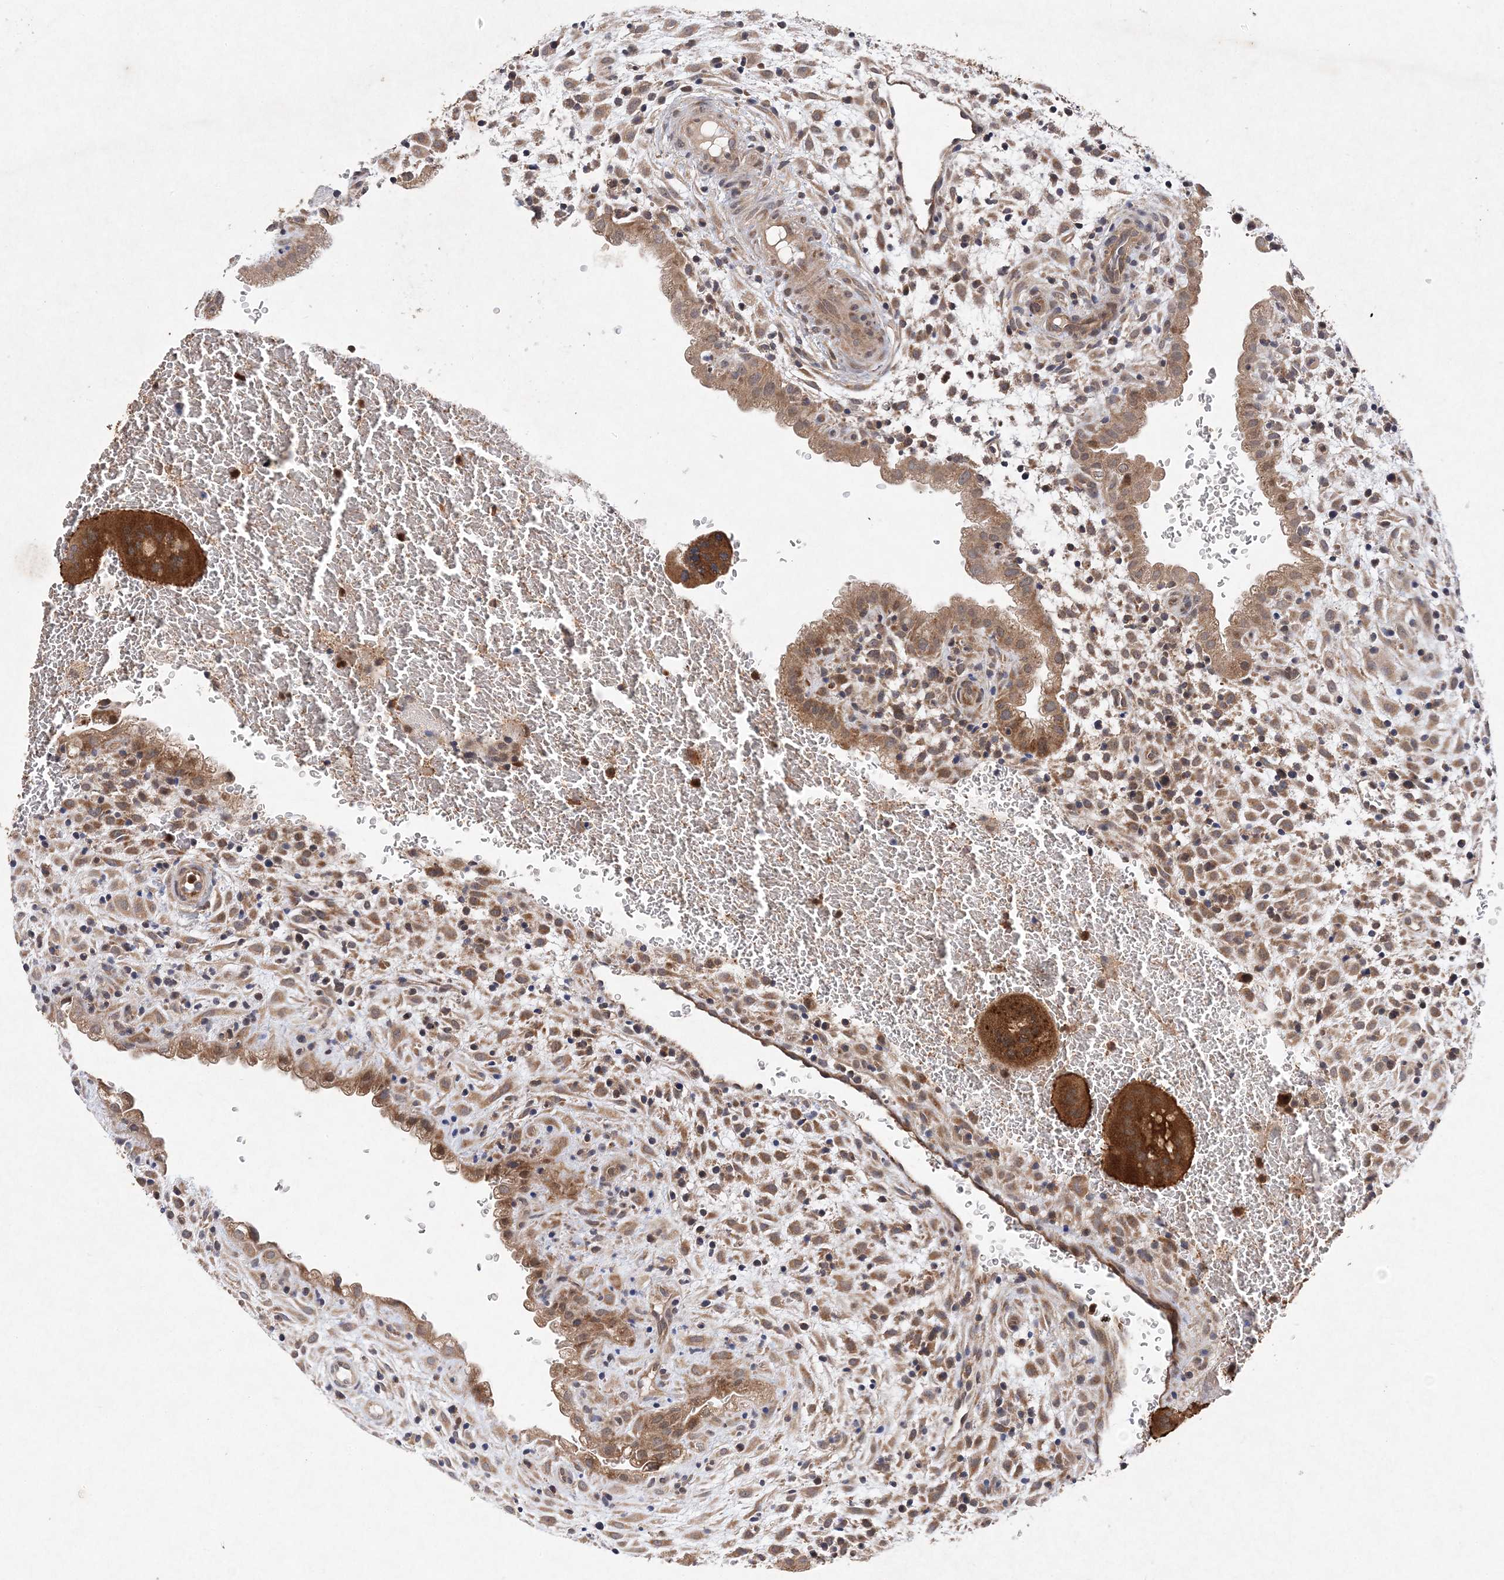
{"staining": {"intensity": "moderate", "quantity": ">75%", "location": "cytoplasmic/membranous"}, "tissue": "placenta", "cell_type": "Decidual cells", "image_type": "normal", "snomed": [{"axis": "morphology", "description": "Normal tissue, NOS"}, {"axis": "topography", "description": "Placenta"}], "caption": "DAB immunohistochemical staining of normal placenta demonstrates moderate cytoplasmic/membranous protein positivity in about >75% of decidual cells.", "gene": "PROSER1", "patient": {"sex": "female", "age": 35}}